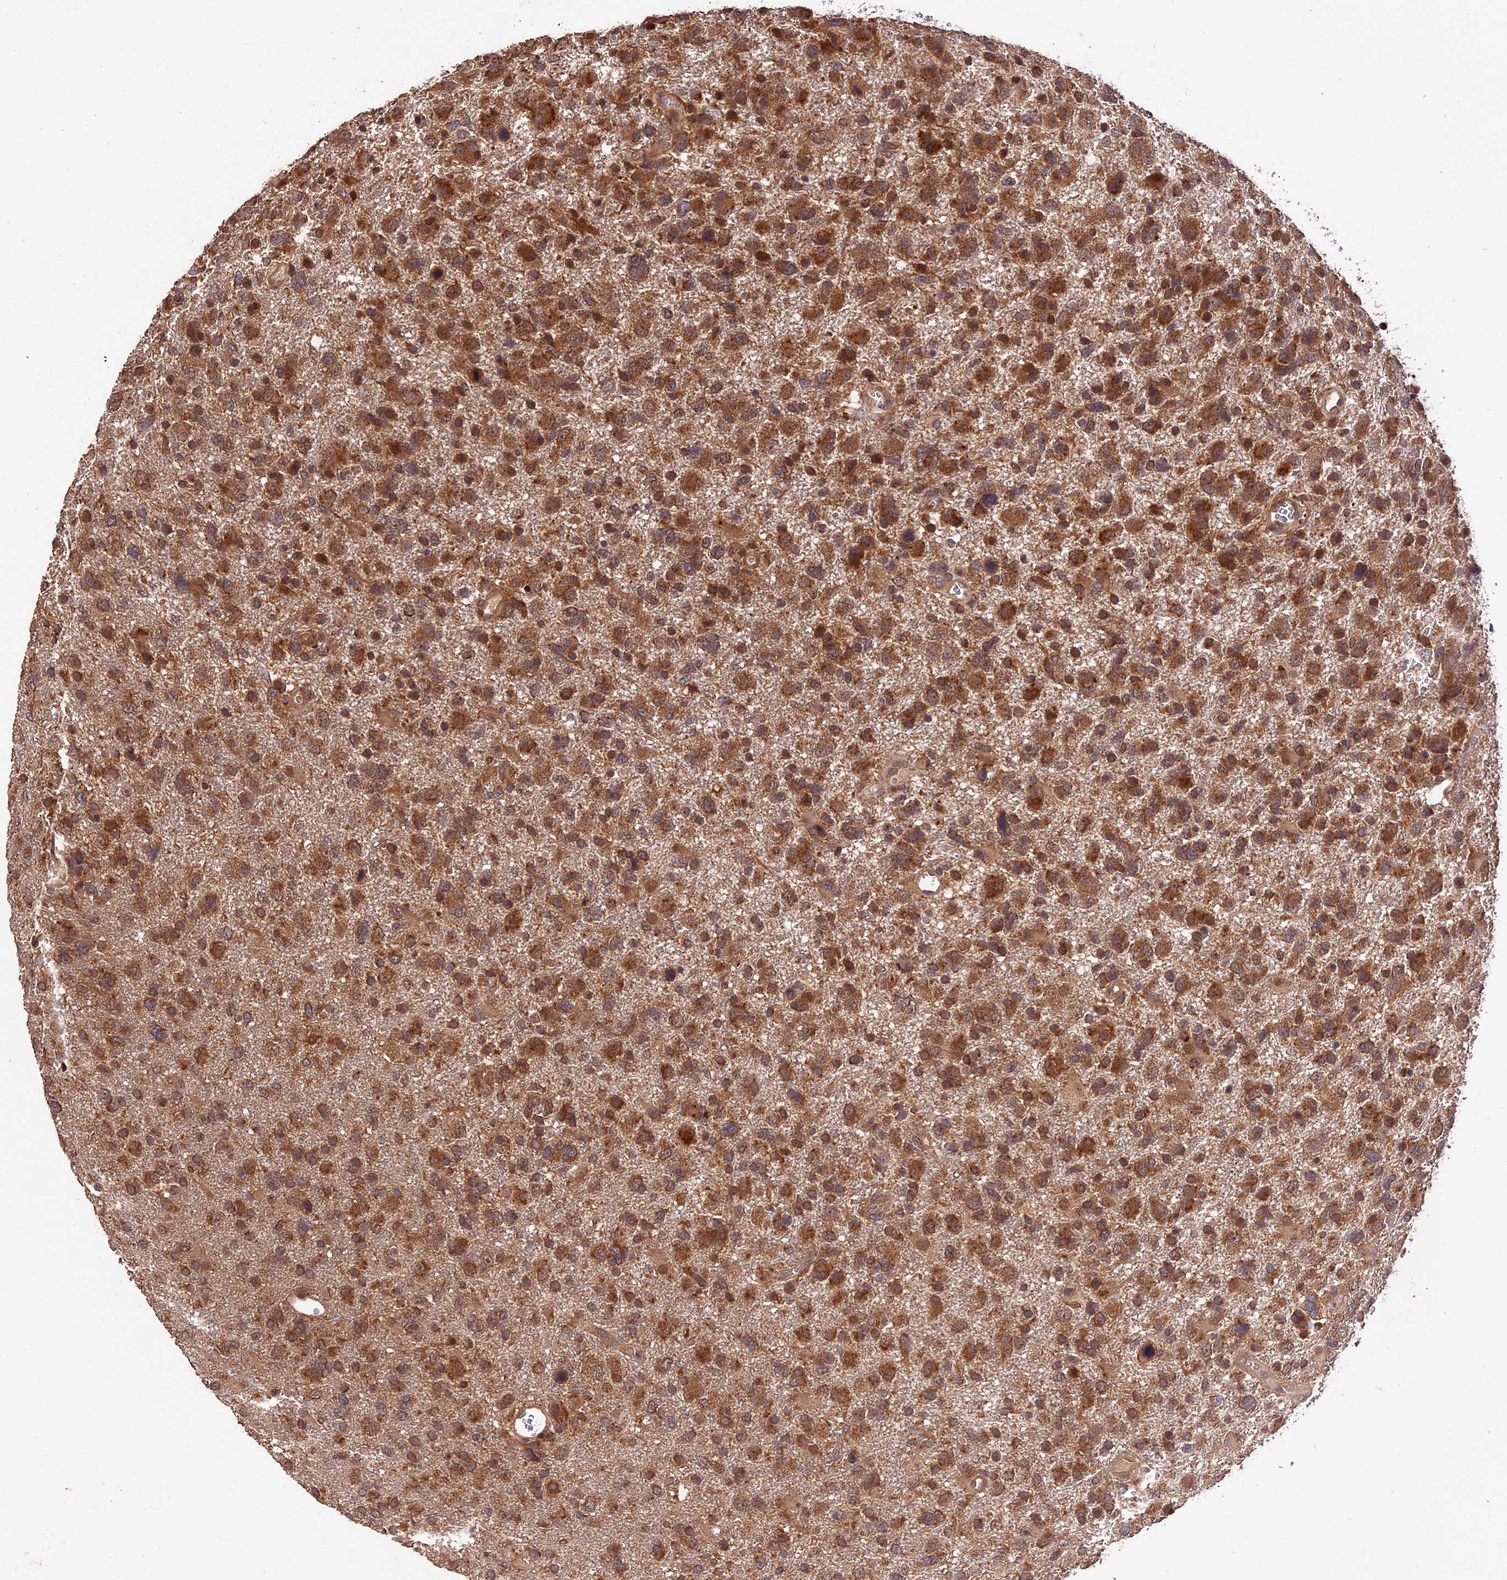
{"staining": {"intensity": "strong", "quantity": ">75%", "location": "cytoplasmic/membranous"}, "tissue": "glioma", "cell_type": "Tumor cells", "image_type": "cancer", "snomed": [{"axis": "morphology", "description": "Glioma, malignant, High grade"}, {"axis": "topography", "description": "Brain"}], "caption": "The histopathology image demonstrates a brown stain indicating the presence of a protein in the cytoplasmic/membranous of tumor cells in glioma.", "gene": "TRMT1", "patient": {"sex": "male", "age": 61}}